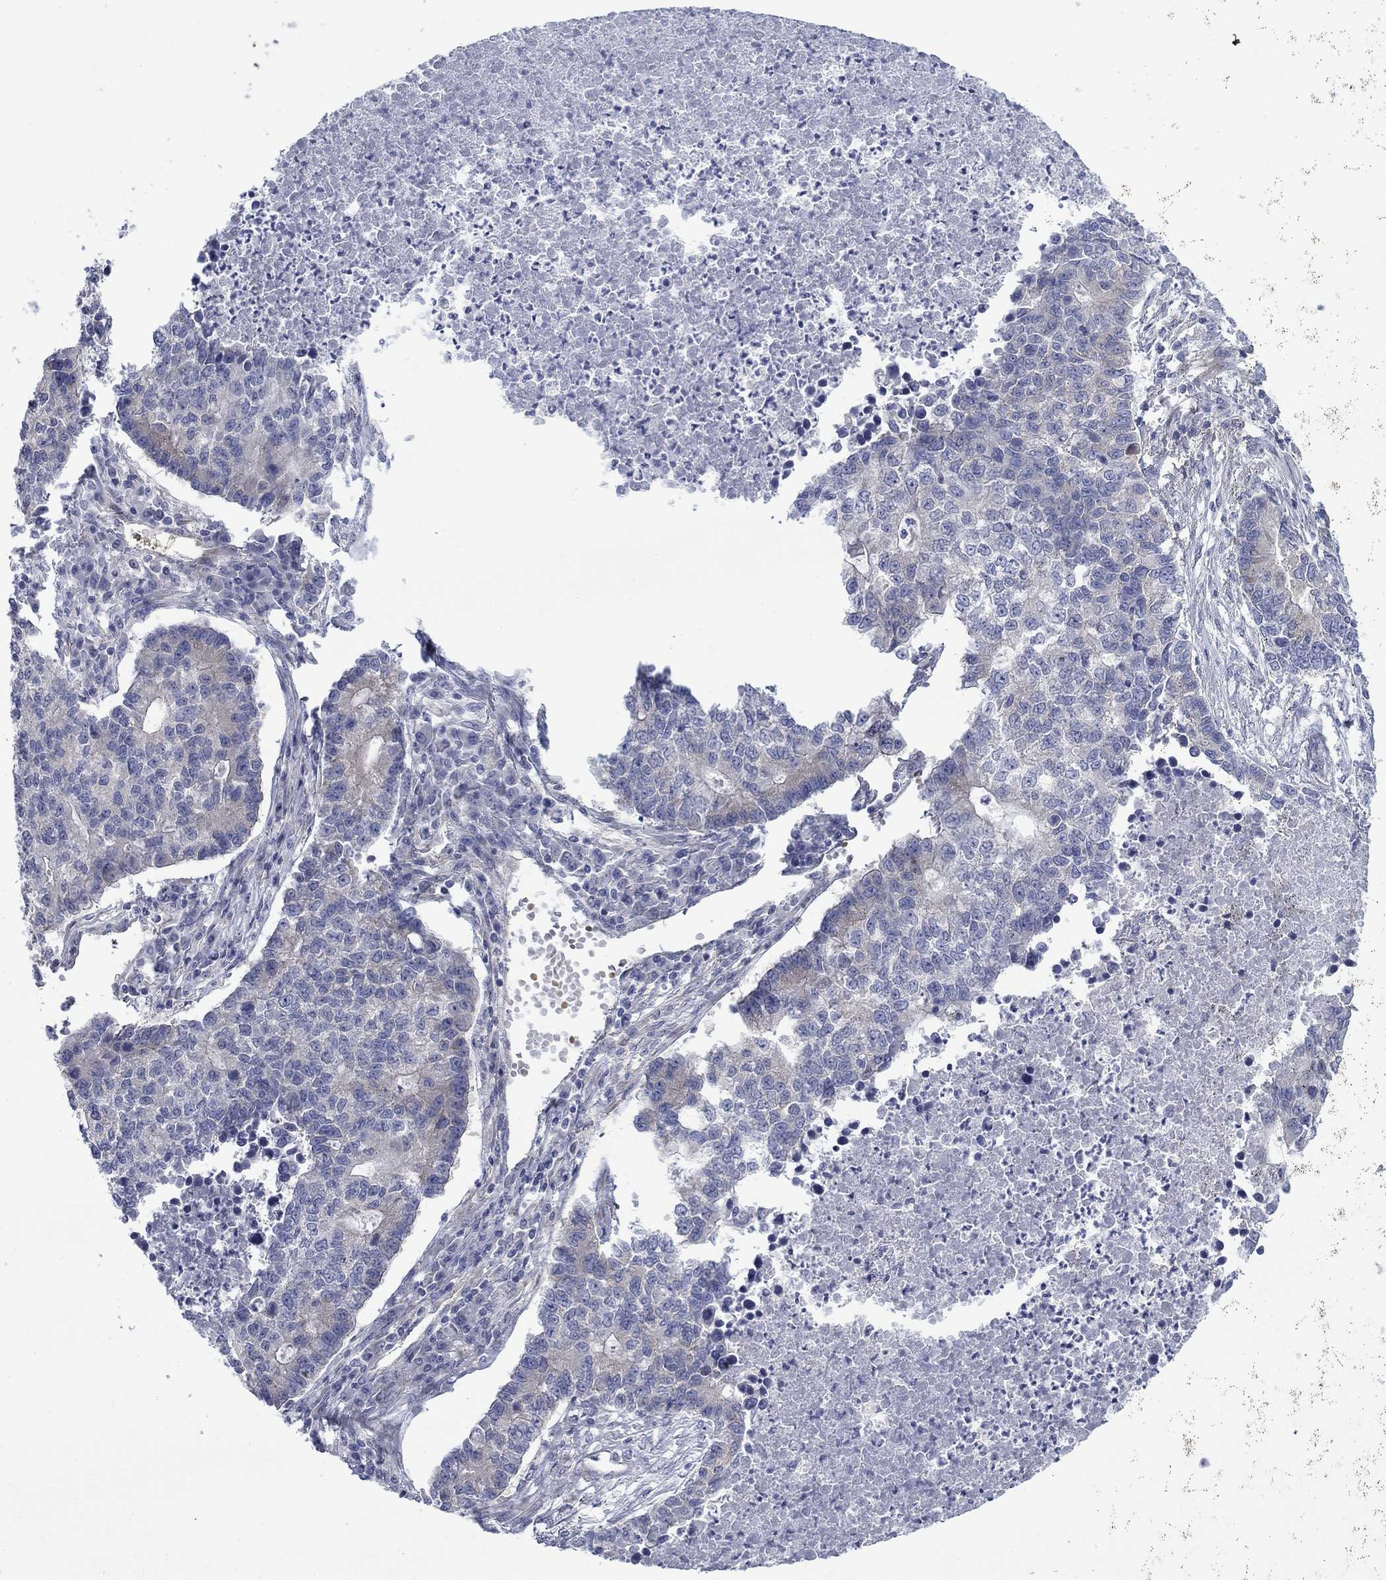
{"staining": {"intensity": "weak", "quantity": "<25%", "location": "cytoplasmic/membranous"}, "tissue": "lung cancer", "cell_type": "Tumor cells", "image_type": "cancer", "snomed": [{"axis": "morphology", "description": "Adenocarcinoma, NOS"}, {"axis": "topography", "description": "Lung"}], "caption": "Immunohistochemistry histopathology image of adenocarcinoma (lung) stained for a protein (brown), which exhibits no staining in tumor cells.", "gene": "FXR1", "patient": {"sex": "male", "age": 57}}